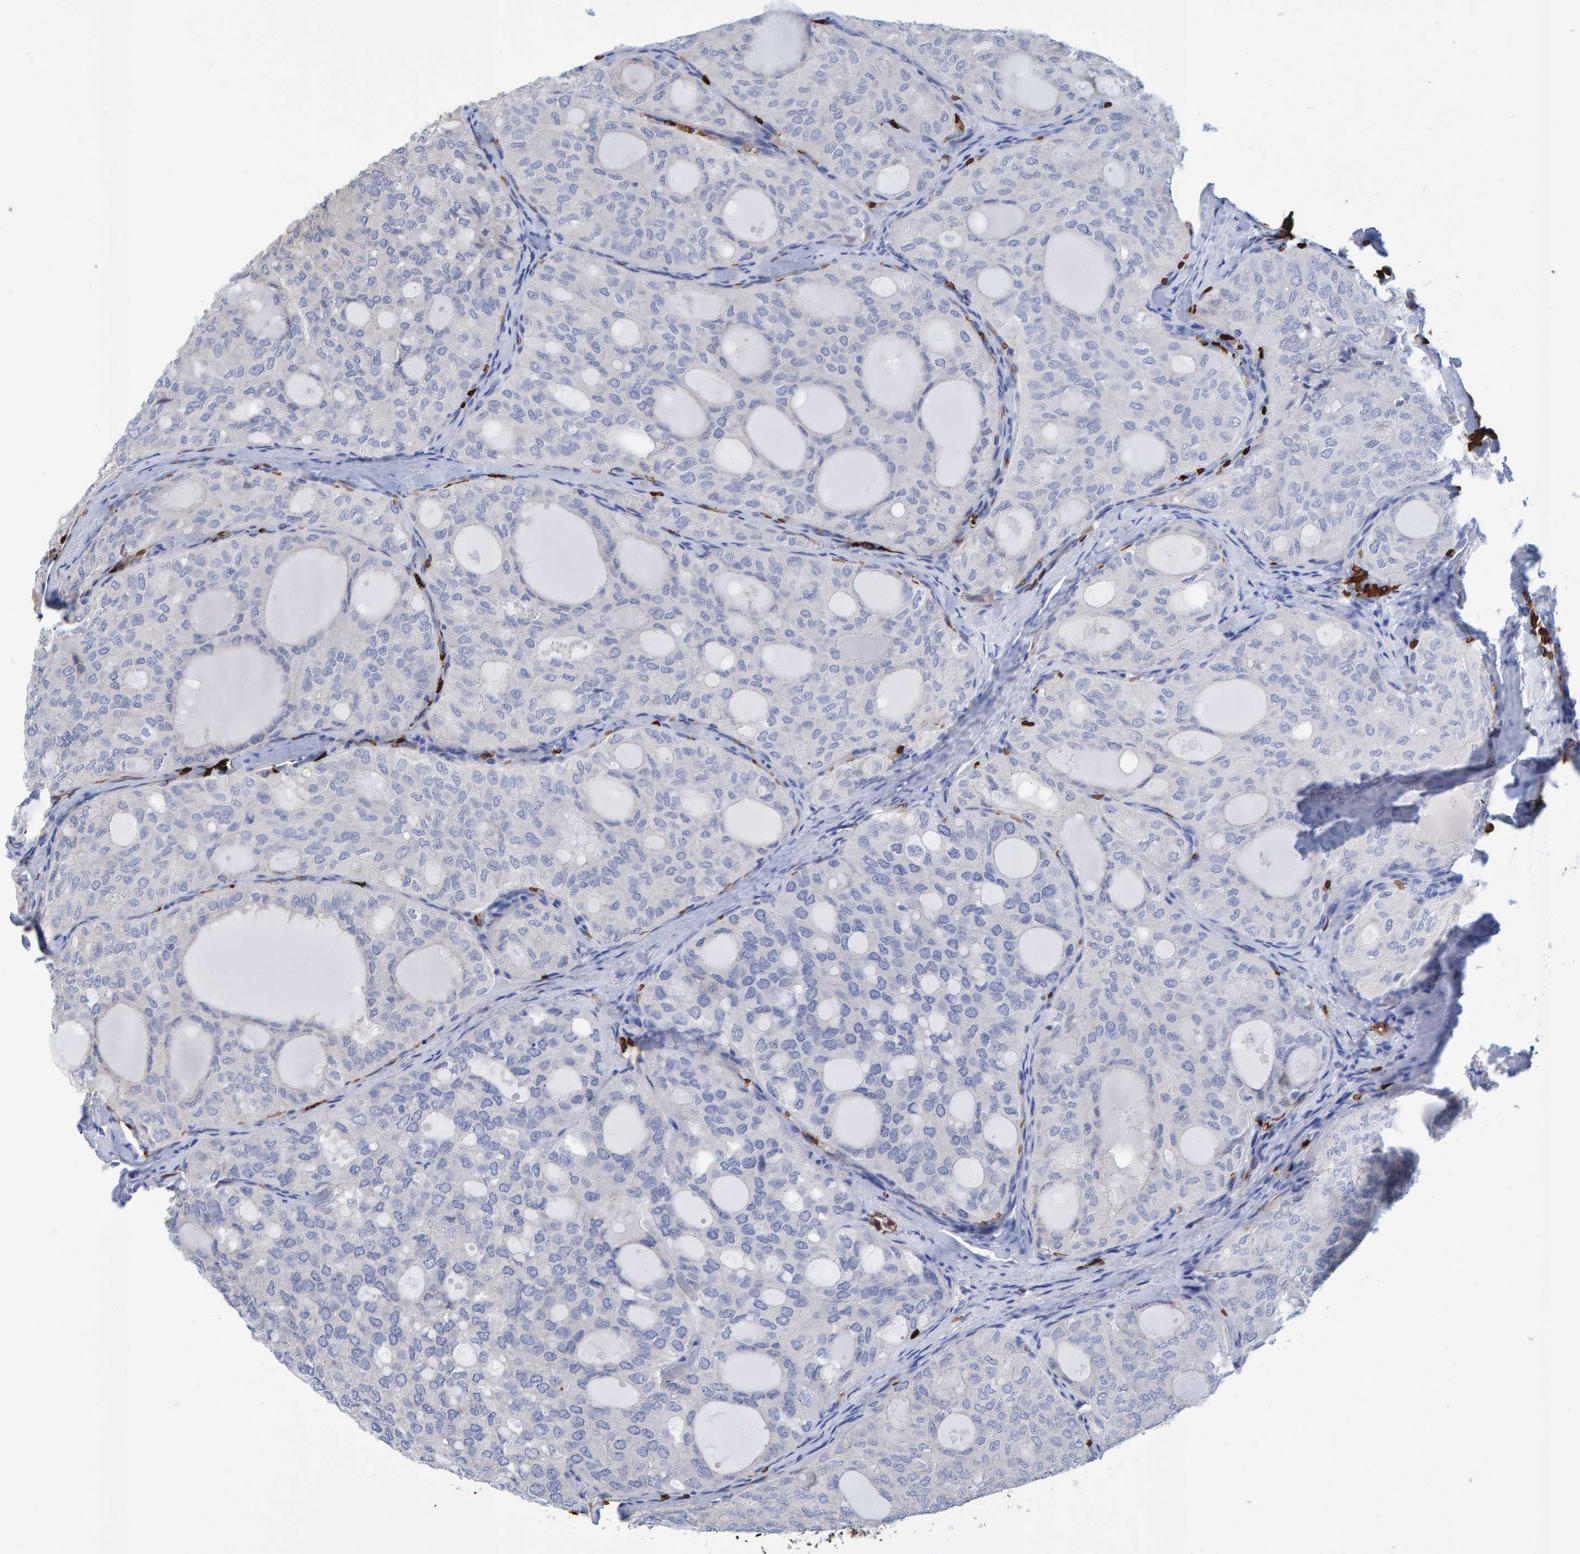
{"staining": {"intensity": "negative", "quantity": "none", "location": "none"}, "tissue": "thyroid cancer", "cell_type": "Tumor cells", "image_type": "cancer", "snomed": [{"axis": "morphology", "description": "Follicular adenoma carcinoma, NOS"}, {"axis": "topography", "description": "Thyroid gland"}], "caption": "Human thyroid cancer stained for a protein using IHC demonstrates no staining in tumor cells.", "gene": "VPS9D1", "patient": {"sex": "male", "age": 75}}